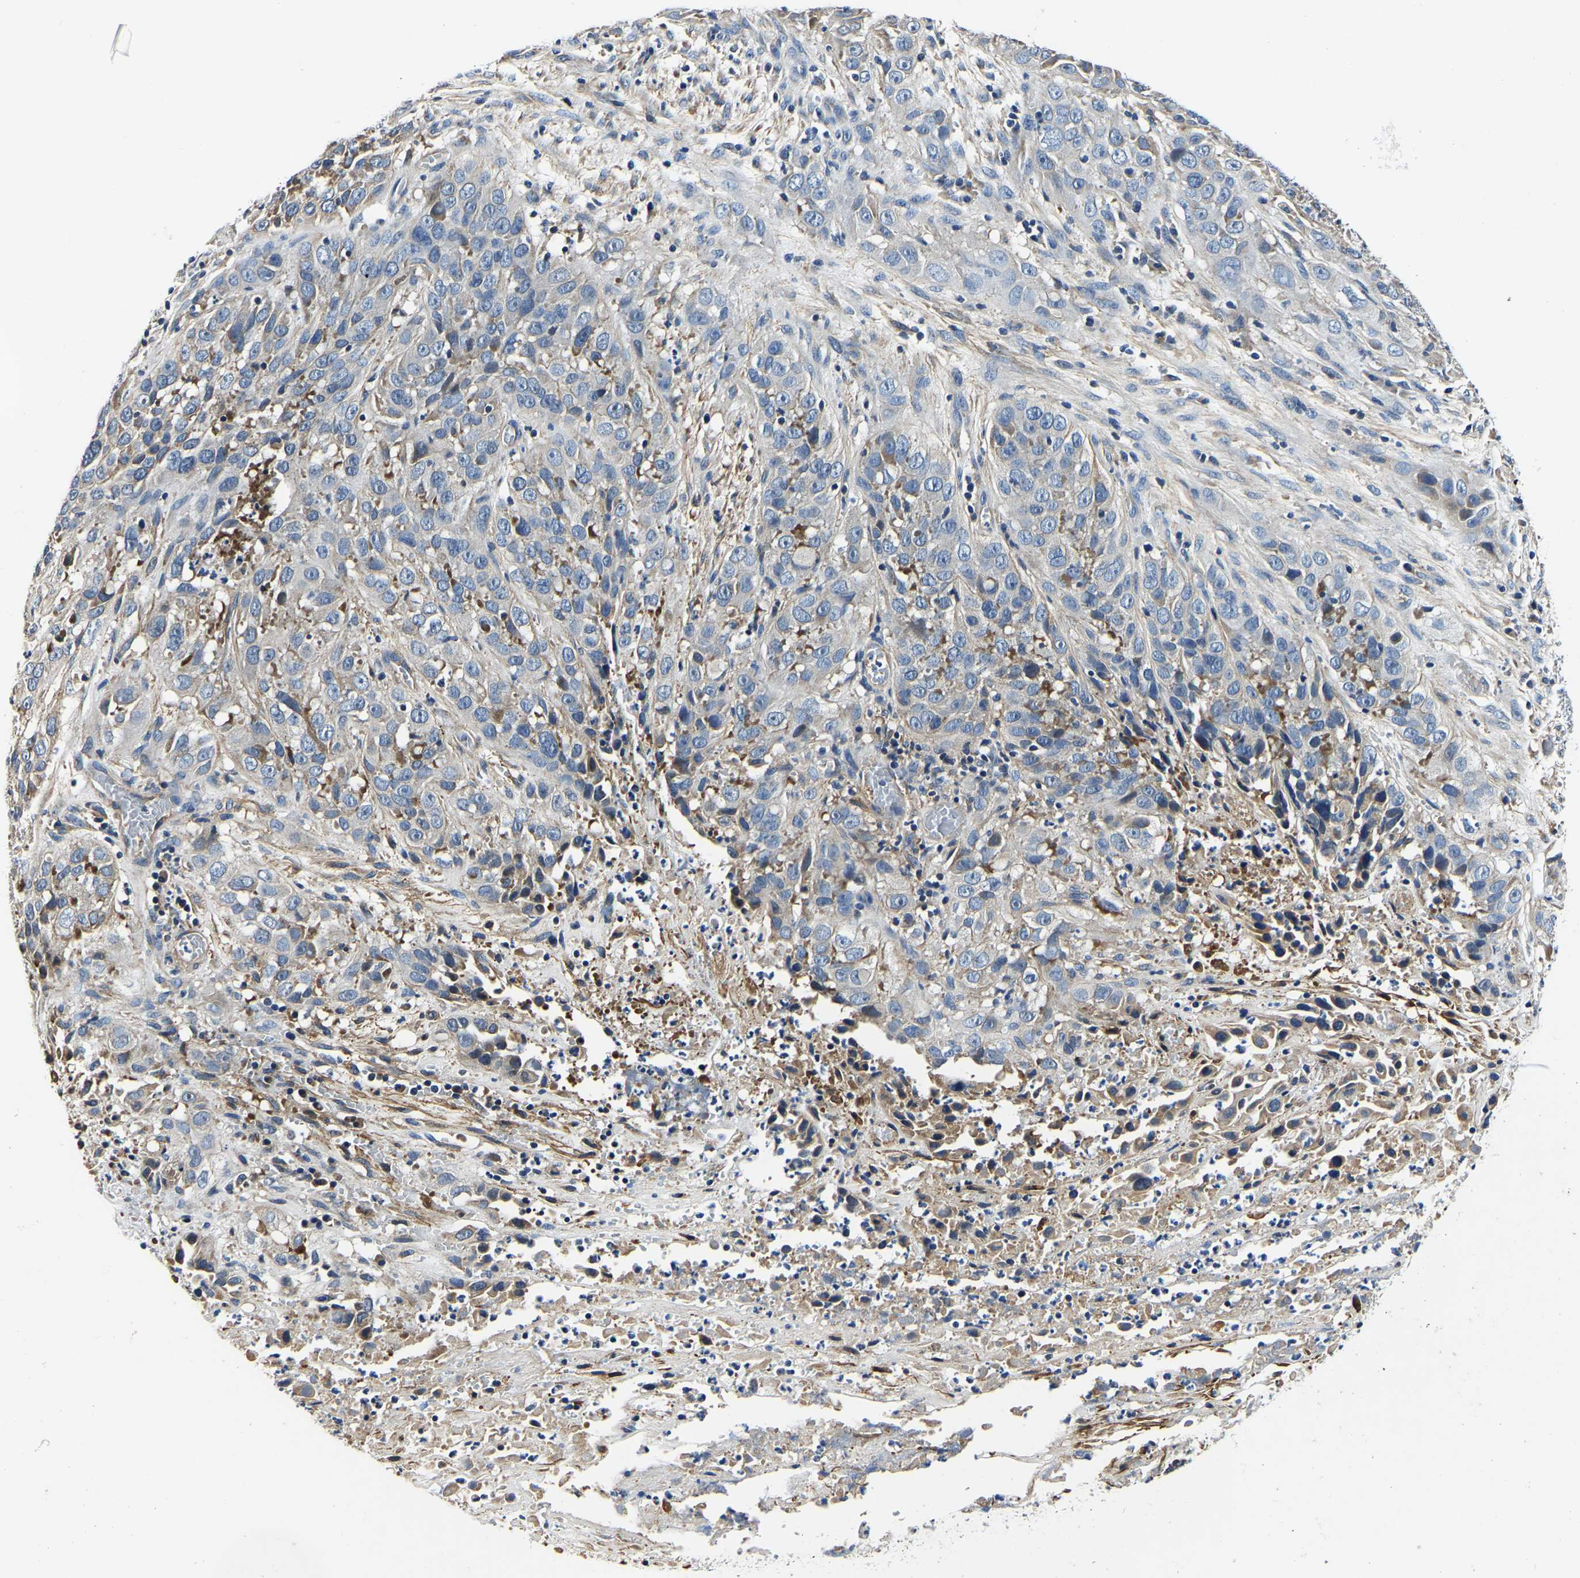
{"staining": {"intensity": "negative", "quantity": "none", "location": "none"}, "tissue": "cervical cancer", "cell_type": "Tumor cells", "image_type": "cancer", "snomed": [{"axis": "morphology", "description": "Squamous cell carcinoma, NOS"}, {"axis": "topography", "description": "Cervix"}], "caption": "There is no significant expression in tumor cells of cervical squamous cell carcinoma. The staining is performed using DAB (3,3'-diaminobenzidine) brown chromogen with nuclei counter-stained in using hematoxylin.", "gene": "KCTD17", "patient": {"sex": "female", "age": 32}}